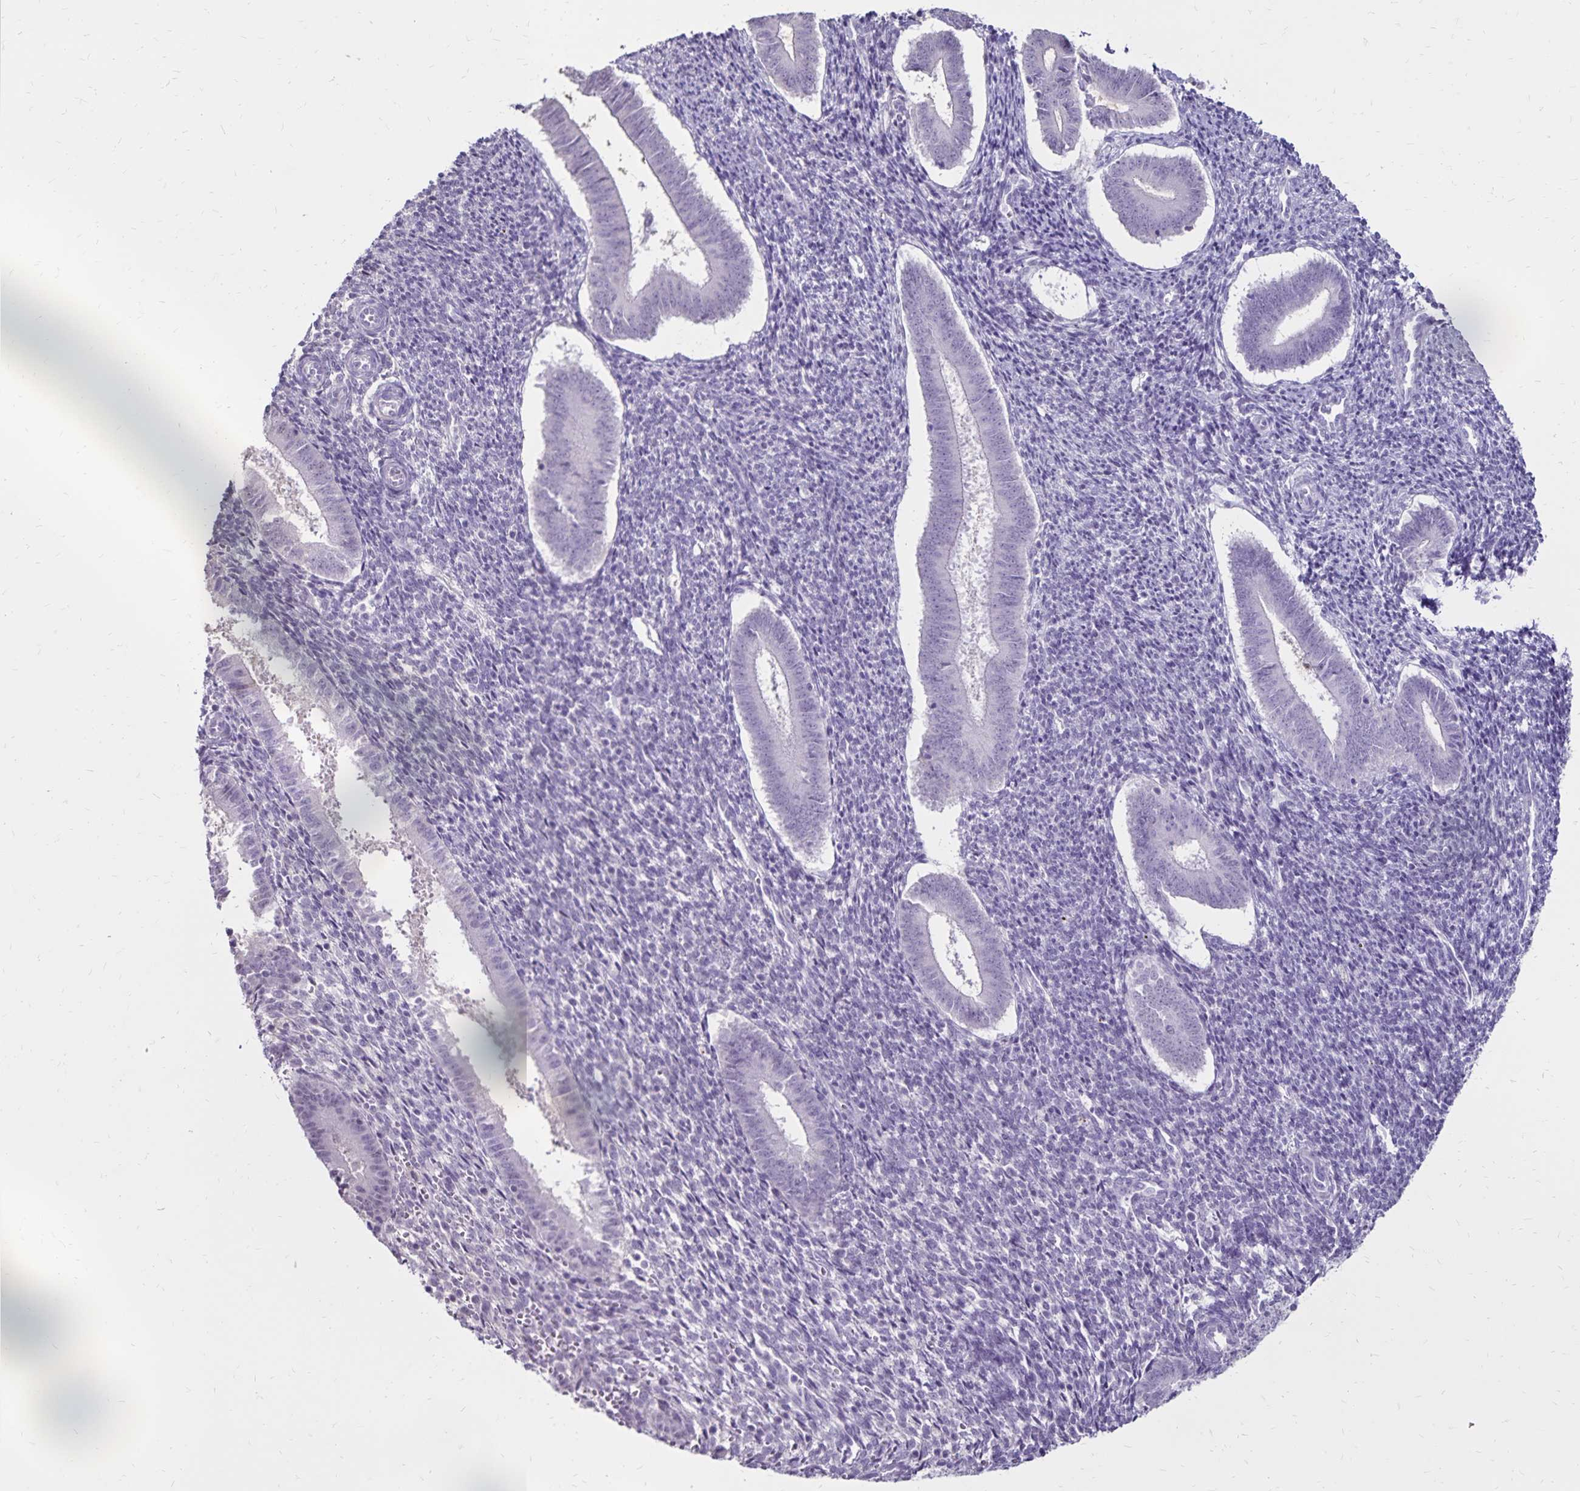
{"staining": {"intensity": "negative", "quantity": "none", "location": "none"}, "tissue": "endometrium", "cell_type": "Cells in endometrial stroma", "image_type": "normal", "snomed": [{"axis": "morphology", "description": "Normal tissue, NOS"}, {"axis": "topography", "description": "Endometrium"}], "caption": "Immunohistochemistry (IHC) of unremarkable human endometrium demonstrates no staining in cells in endometrial stroma.", "gene": "SH3GL3", "patient": {"sex": "female", "age": 25}}